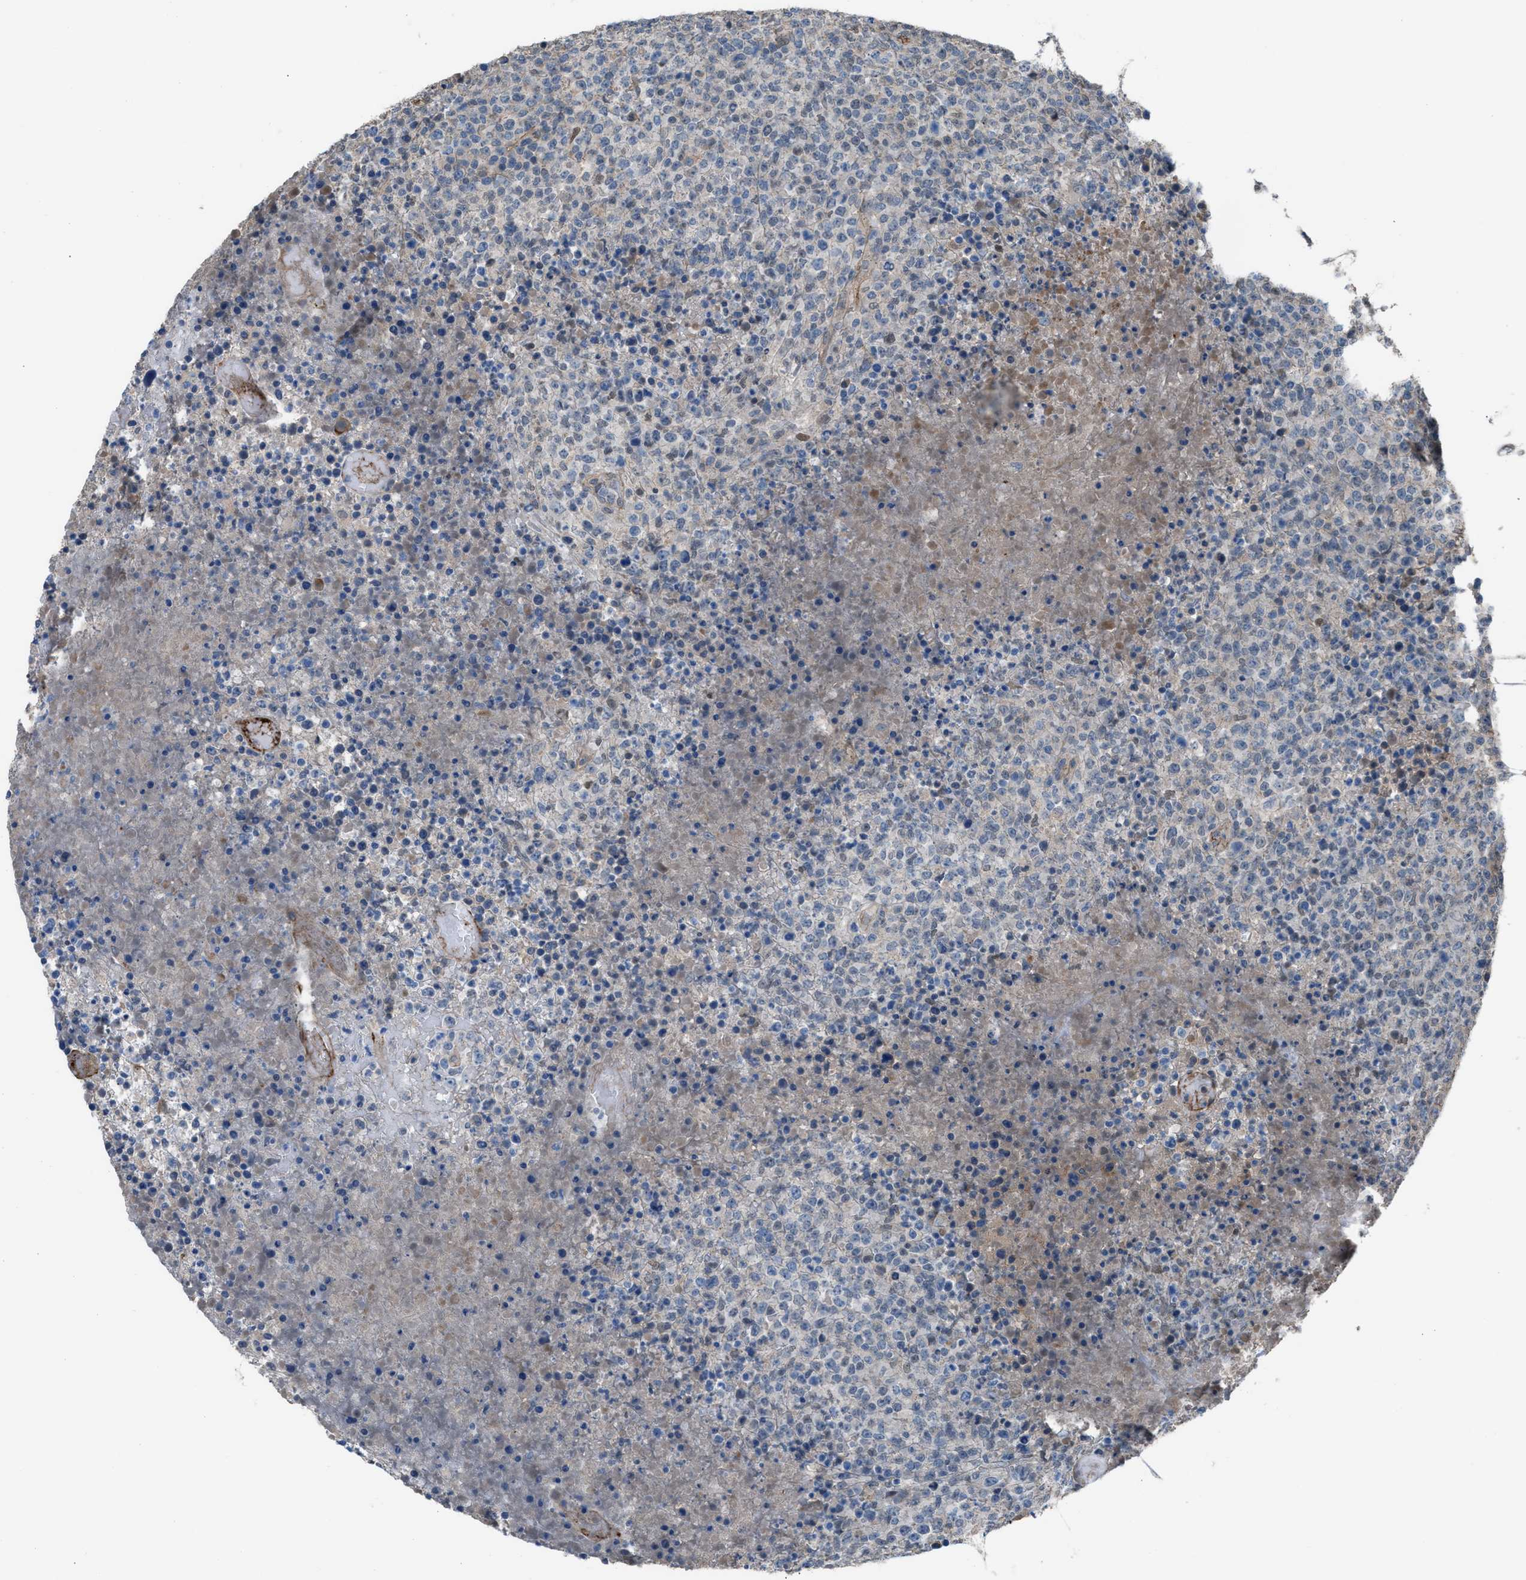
{"staining": {"intensity": "negative", "quantity": "none", "location": "none"}, "tissue": "lymphoma", "cell_type": "Tumor cells", "image_type": "cancer", "snomed": [{"axis": "morphology", "description": "Malignant lymphoma, non-Hodgkin's type, High grade"}, {"axis": "topography", "description": "Lymph node"}], "caption": "Immunohistochemistry (IHC) of human high-grade malignant lymphoma, non-Hodgkin's type exhibits no positivity in tumor cells.", "gene": "CRTC1", "patient": {"sex": "male", "age": 13}}